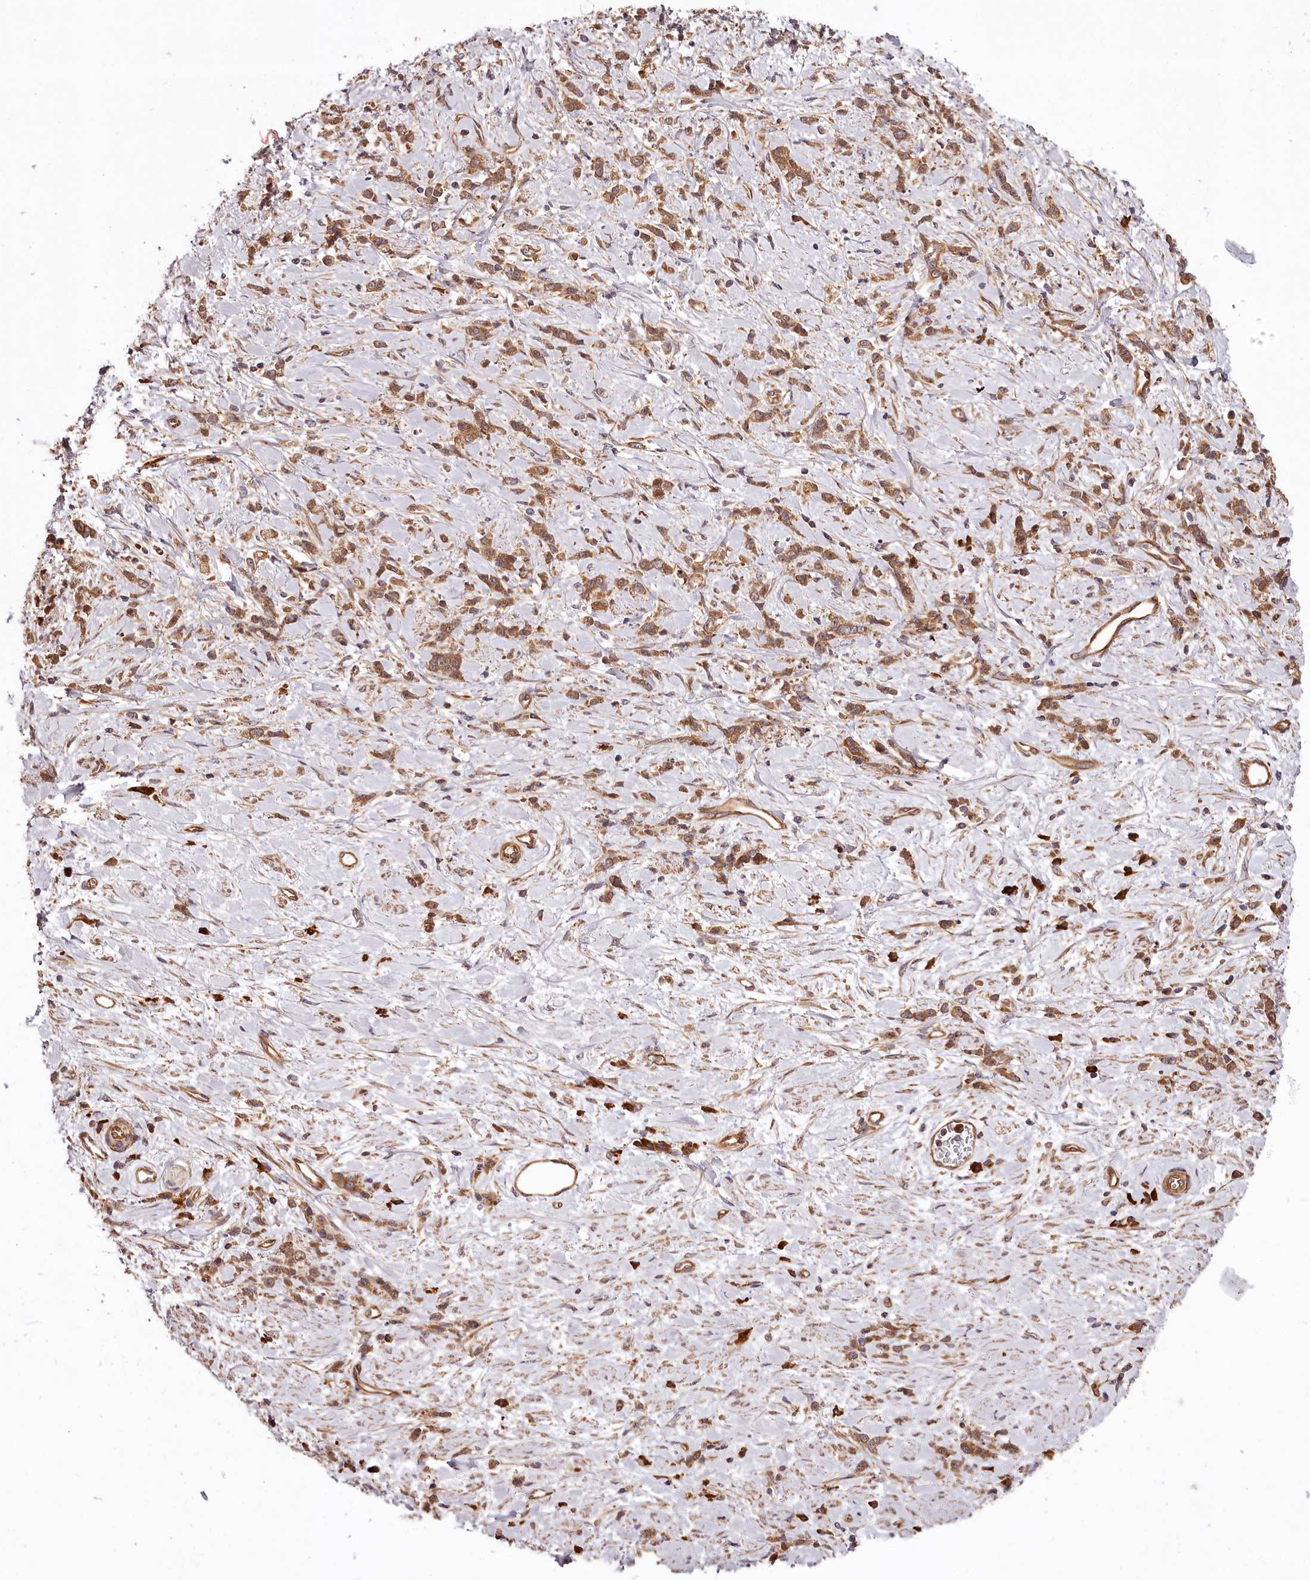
{"staining": {"intensity": "moderate", "quantity": ">75%", "location": "cytoplasmic/membranous"}, "tissue": "stomach cancer", "cell_type": "Tumor cells", "image_type": "cancer", "snomed": [{"axis": "morphology", "description": "Adenocarcinoma, NOS"}, {"axis": "topography", "description": "Stomach"}], "caption": "Protein staining of adenocarcinoma (stomach) tissue demonstrates moderate cytoplasmic/membranous staining in about >75% of tumor cells. The protein of interest is stained brown, and the nuclei are stained in blue (DAB IHC with brightfield microscopy, high magnification).", "gene": "TARS1", "patient": {"sex": "female", "age": 60}}